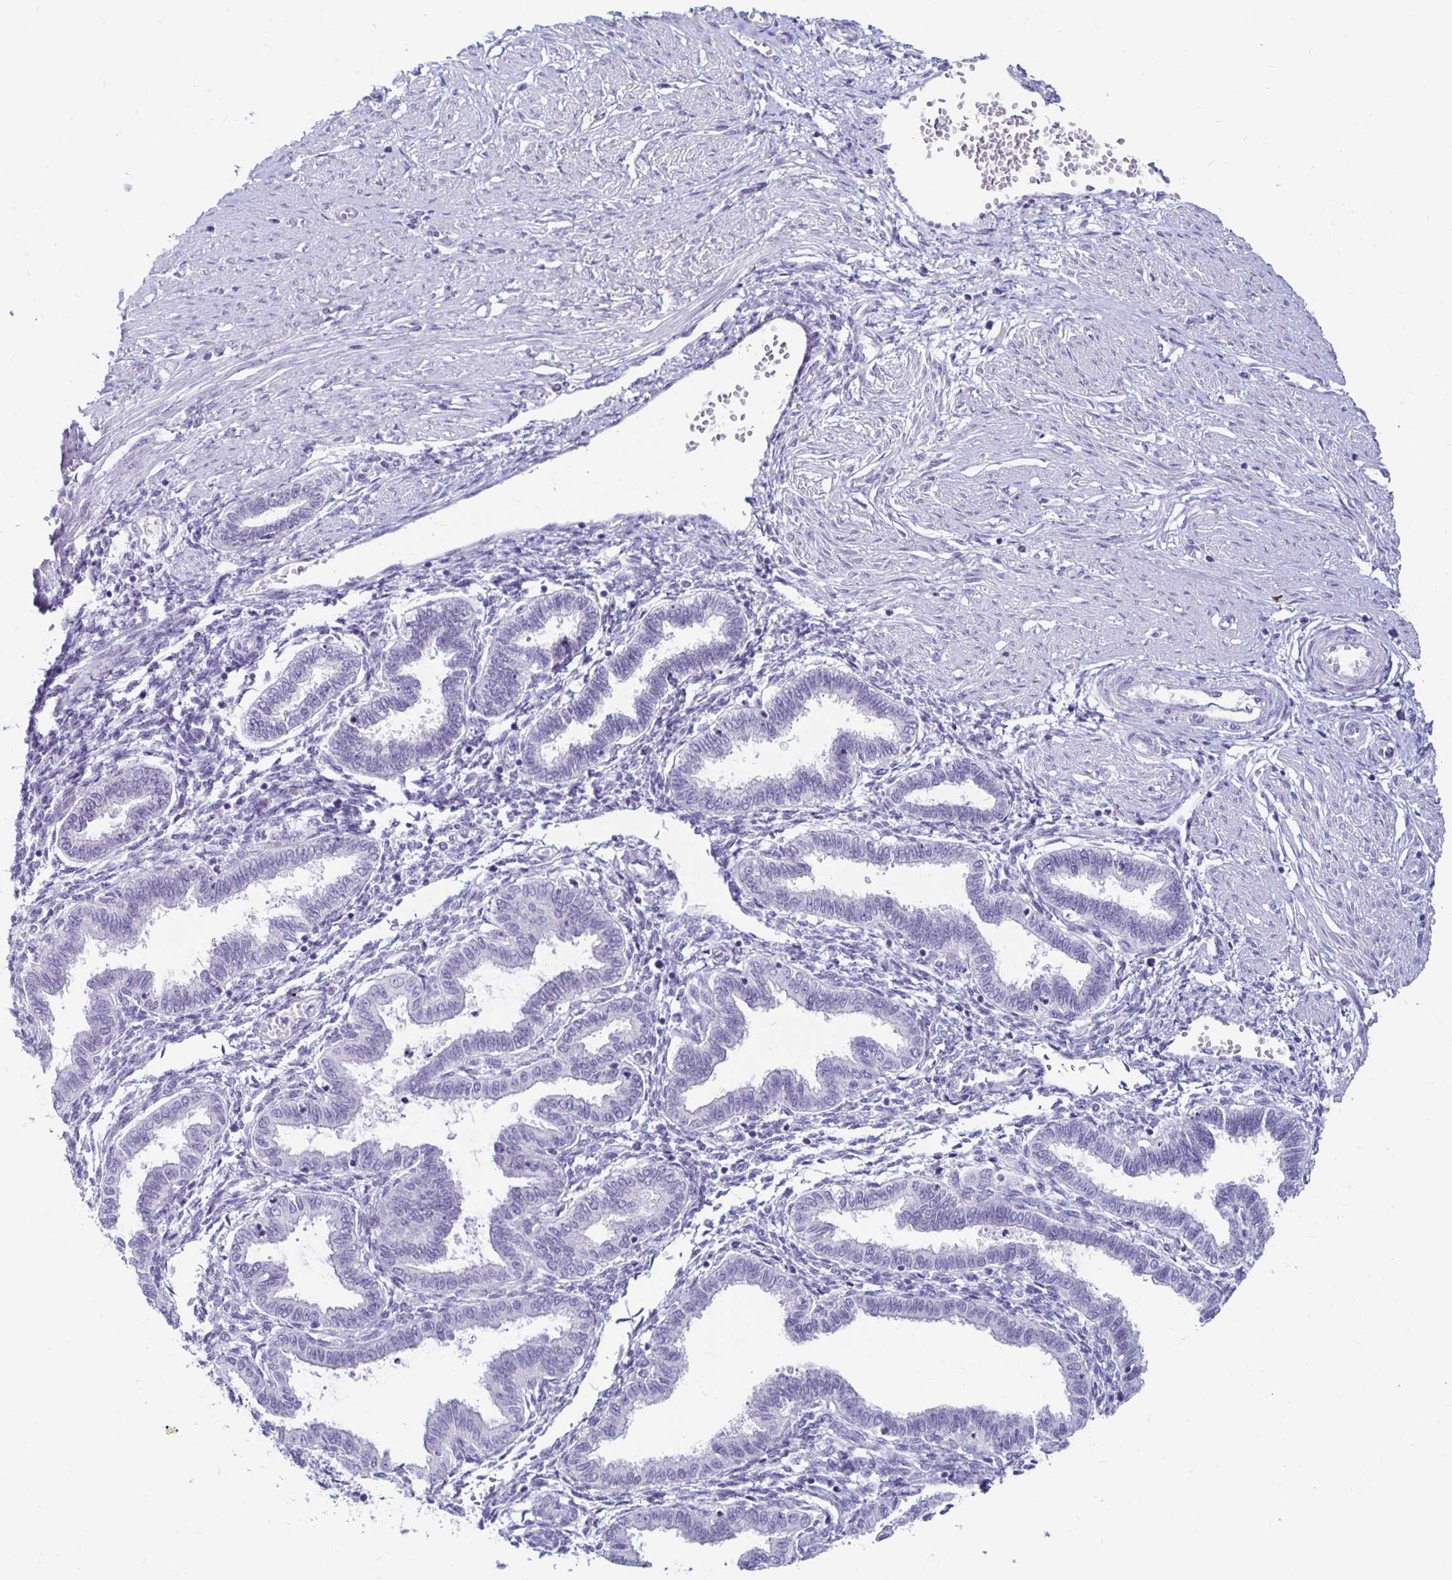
{"staining": {"intensity": "negative", "quantity": "none", "location": "none"}, "tissue": "endometrium", "cell_type": "Cells in endometrial stroma", "image_type": "normal", "snomed": [{"axis": "morphology", "description": "Normal tissue, NOS"}, {"axis": "topography", "description": "Endometrium"}], "caption": "Immunohistochemical staining of unremarkable endometrium reveals no significant positivity in cells in endometrial stroma. (Stains: DAB immunohistochemistry with hematoxylin counter stain, Microscopy: brightfield microscopy at high magnification).", "gene": "KCNQ2", "patient": {"sex": "female", "age": 33}}